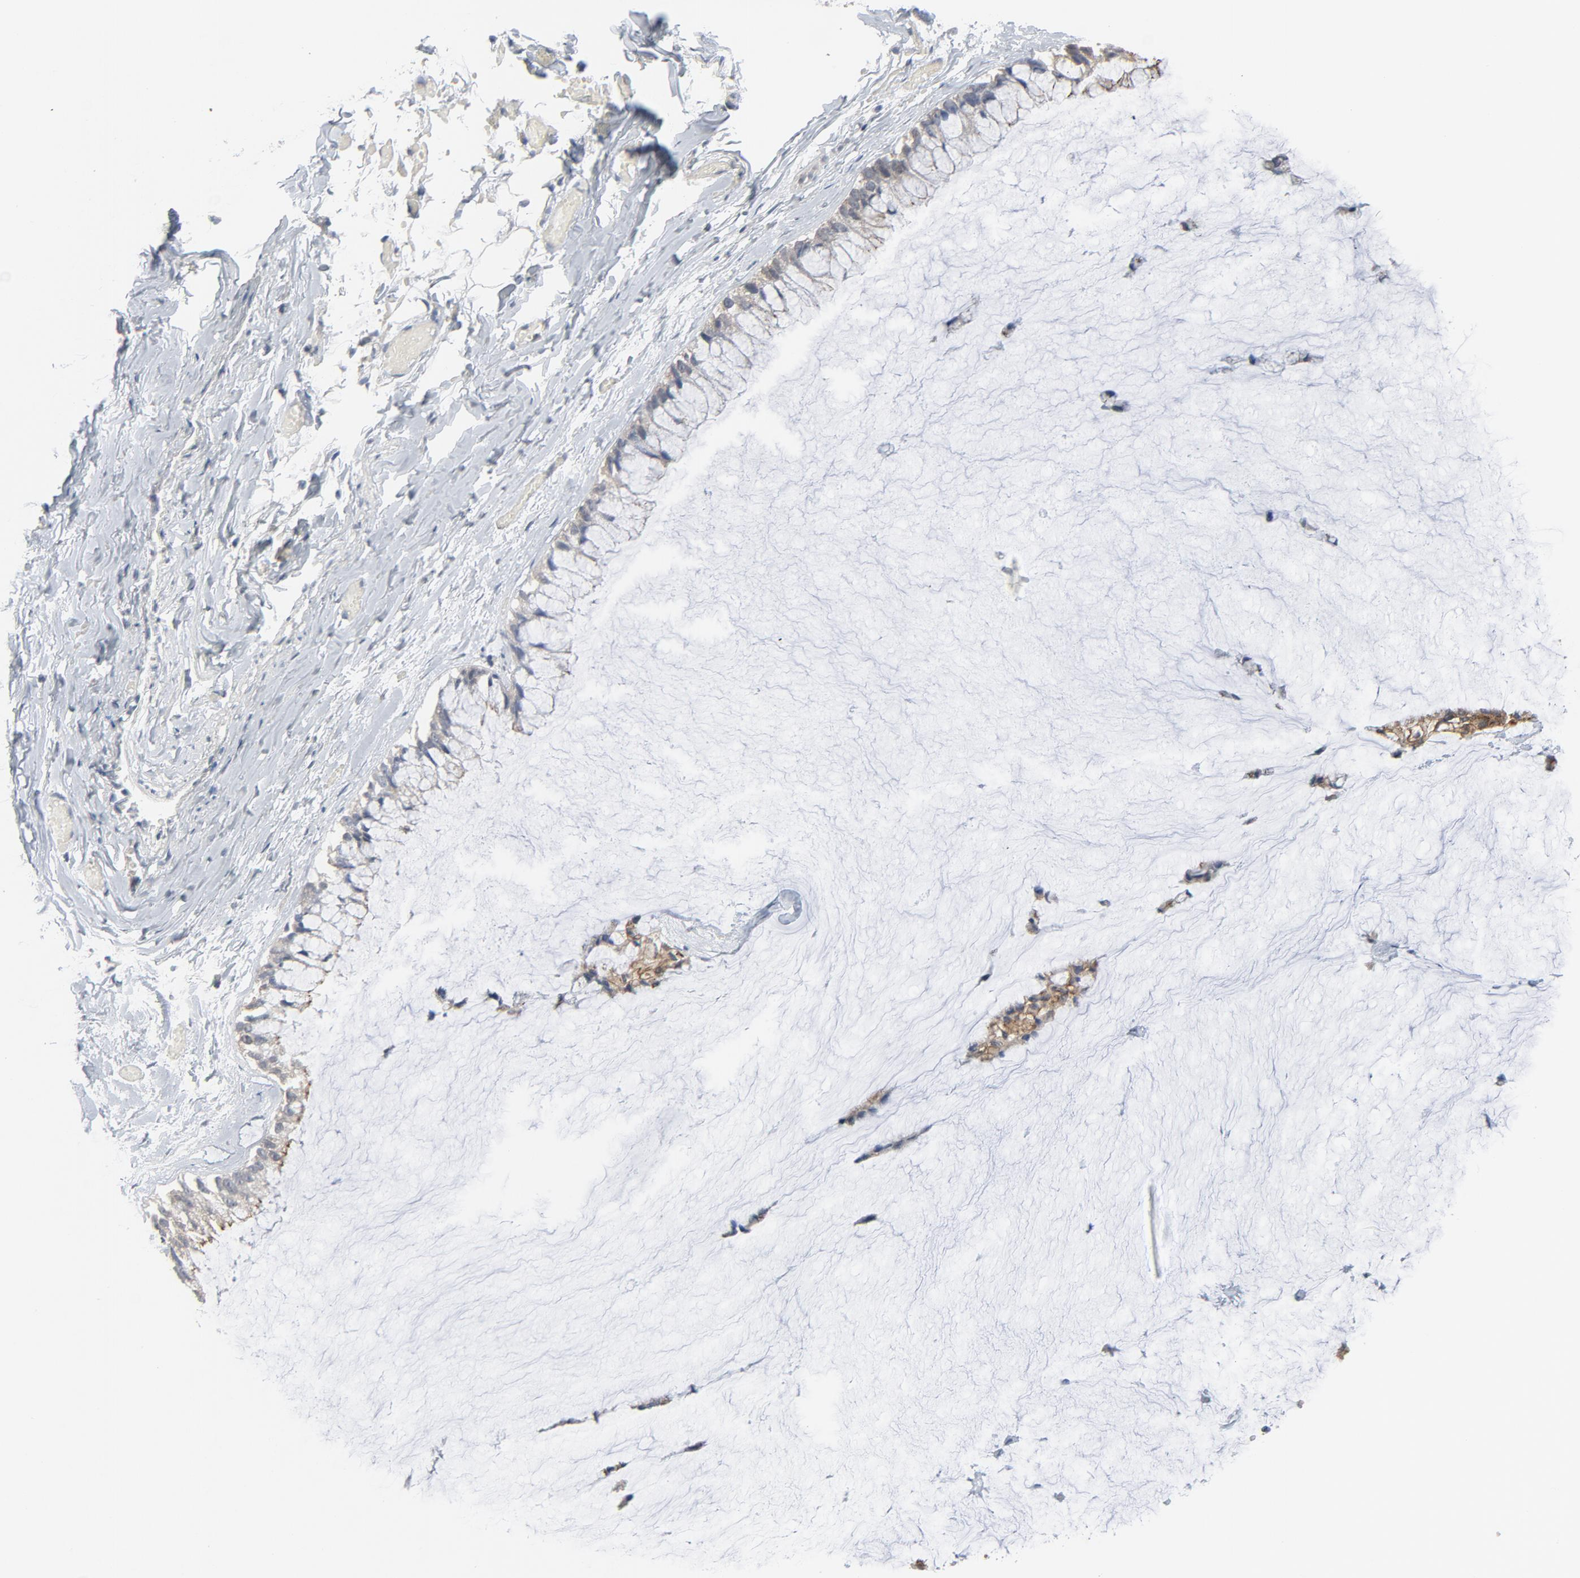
{"staining": {"intensity": "weak", "quantity": ">75%", "location": "cytoplasmic/membranous"}, "tissue": "ovarian cancer", "cell_type": "Tumor cells", "image_type": "cancer", "snomed": [{"axis": "morphology", "description": "Cystadenocarcinoma, mucinous, NOS"}, {"axis": "topography", "description": "Ovary"}], "caption": "Human ovarian mucinous cystadenocarcinoma stained with a protein marker demonstrates weak staining in tumor cells.", "gene": "ITPR3", "patient": {"sex": "female", "age": 39}}